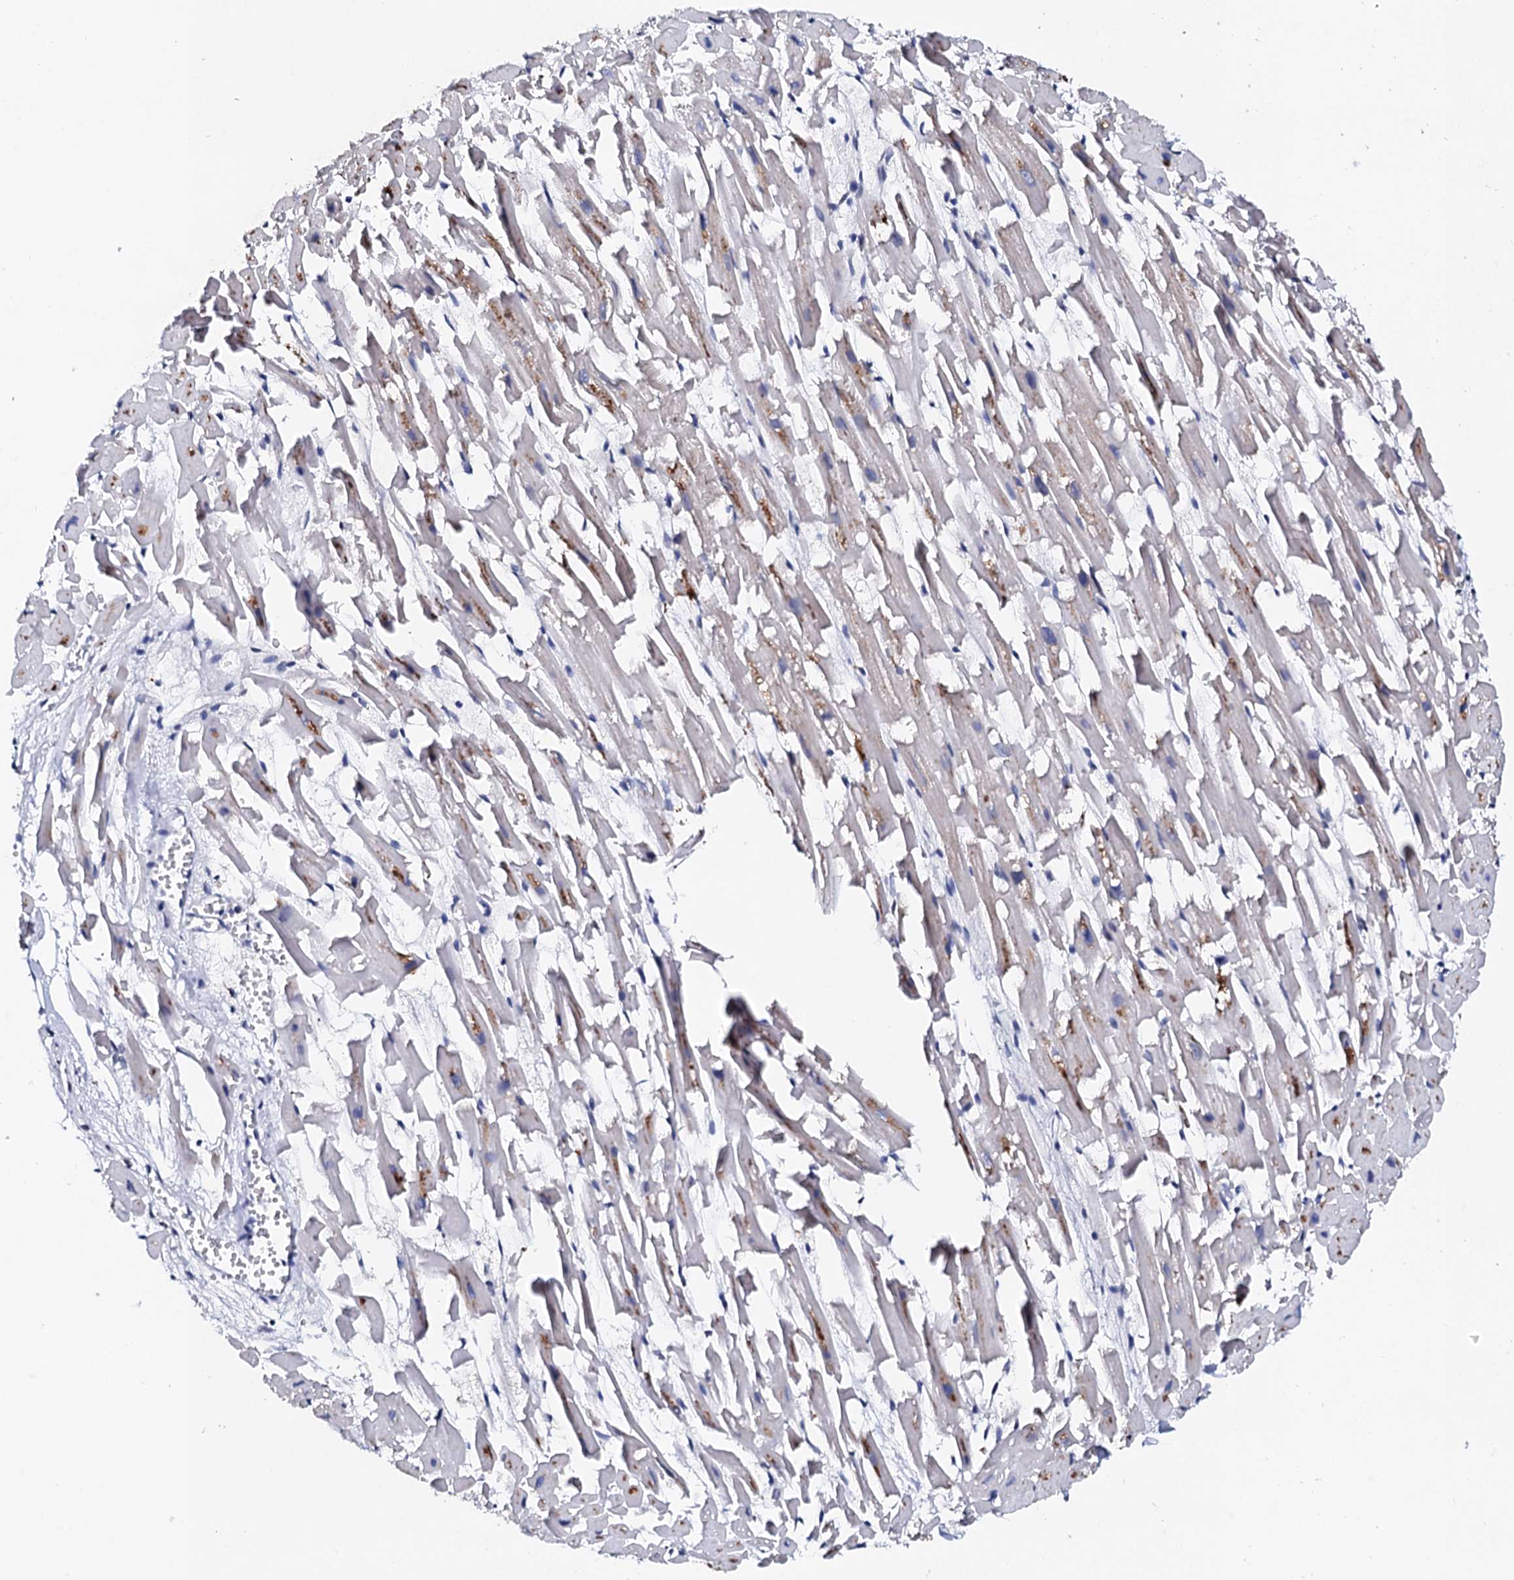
{"staining": {"intensity": "moderate", "quantity": "<25%", "location": "cytoplasmic/membranous"}, "tissue": "heart muscle", "cell_type": "Cardiomyocytes", "image_type": "normal", "snomed": [{"axis": "morphology", "description": "Normal tissue, NOS"}, {"axis": "topography", "description": "Heart"}], "caption": "Protein staining of unremarkable heart muscle demonstrates moderate cytoplasmic/membranous expression in about <25% of cardiomyocytes. The staining was performed using DAB, with brown indicating positive protein expression. Nuclei are stained blue with hematoxylin.", "gene": "NUP58", "patient": {"sex": "female", "age": 64}}